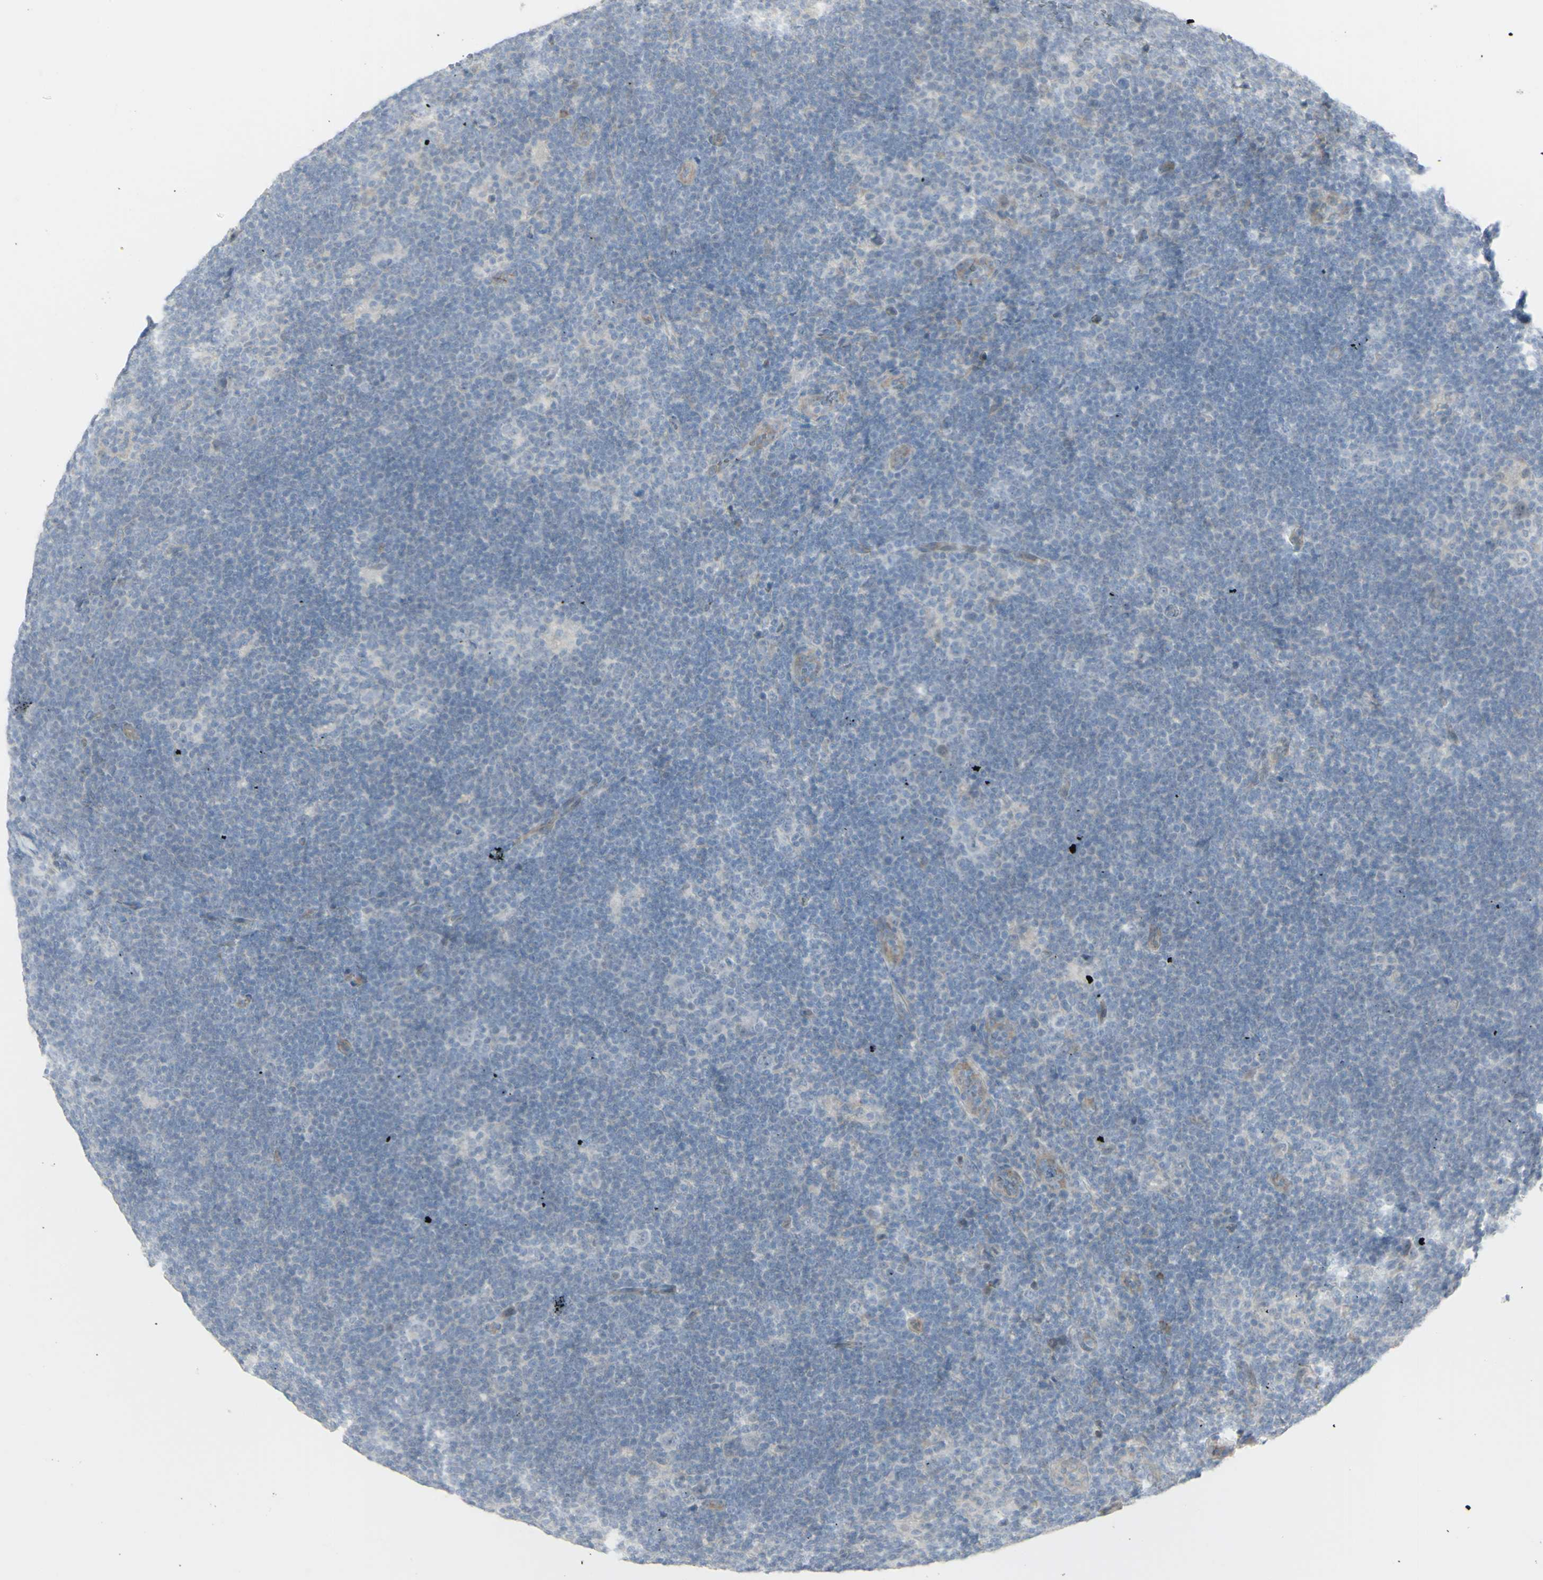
{"staining": {"intensity": "negative", "quantity": "none", "location": "none"}, "tissue": "lymphoma", "cell_type": "Tumor cells", "image_type": "cancer", "snomed": [{"axis": "morphology", "description": "Hodgkin's disease, NOS"}, {"axis": "topography", "description": "Lymph node"}], "caption": "Tumor cells show no significant protein staining in lymphoma.", "gene": "NDST4", "patient": {"sex": "female", "age": 57}}